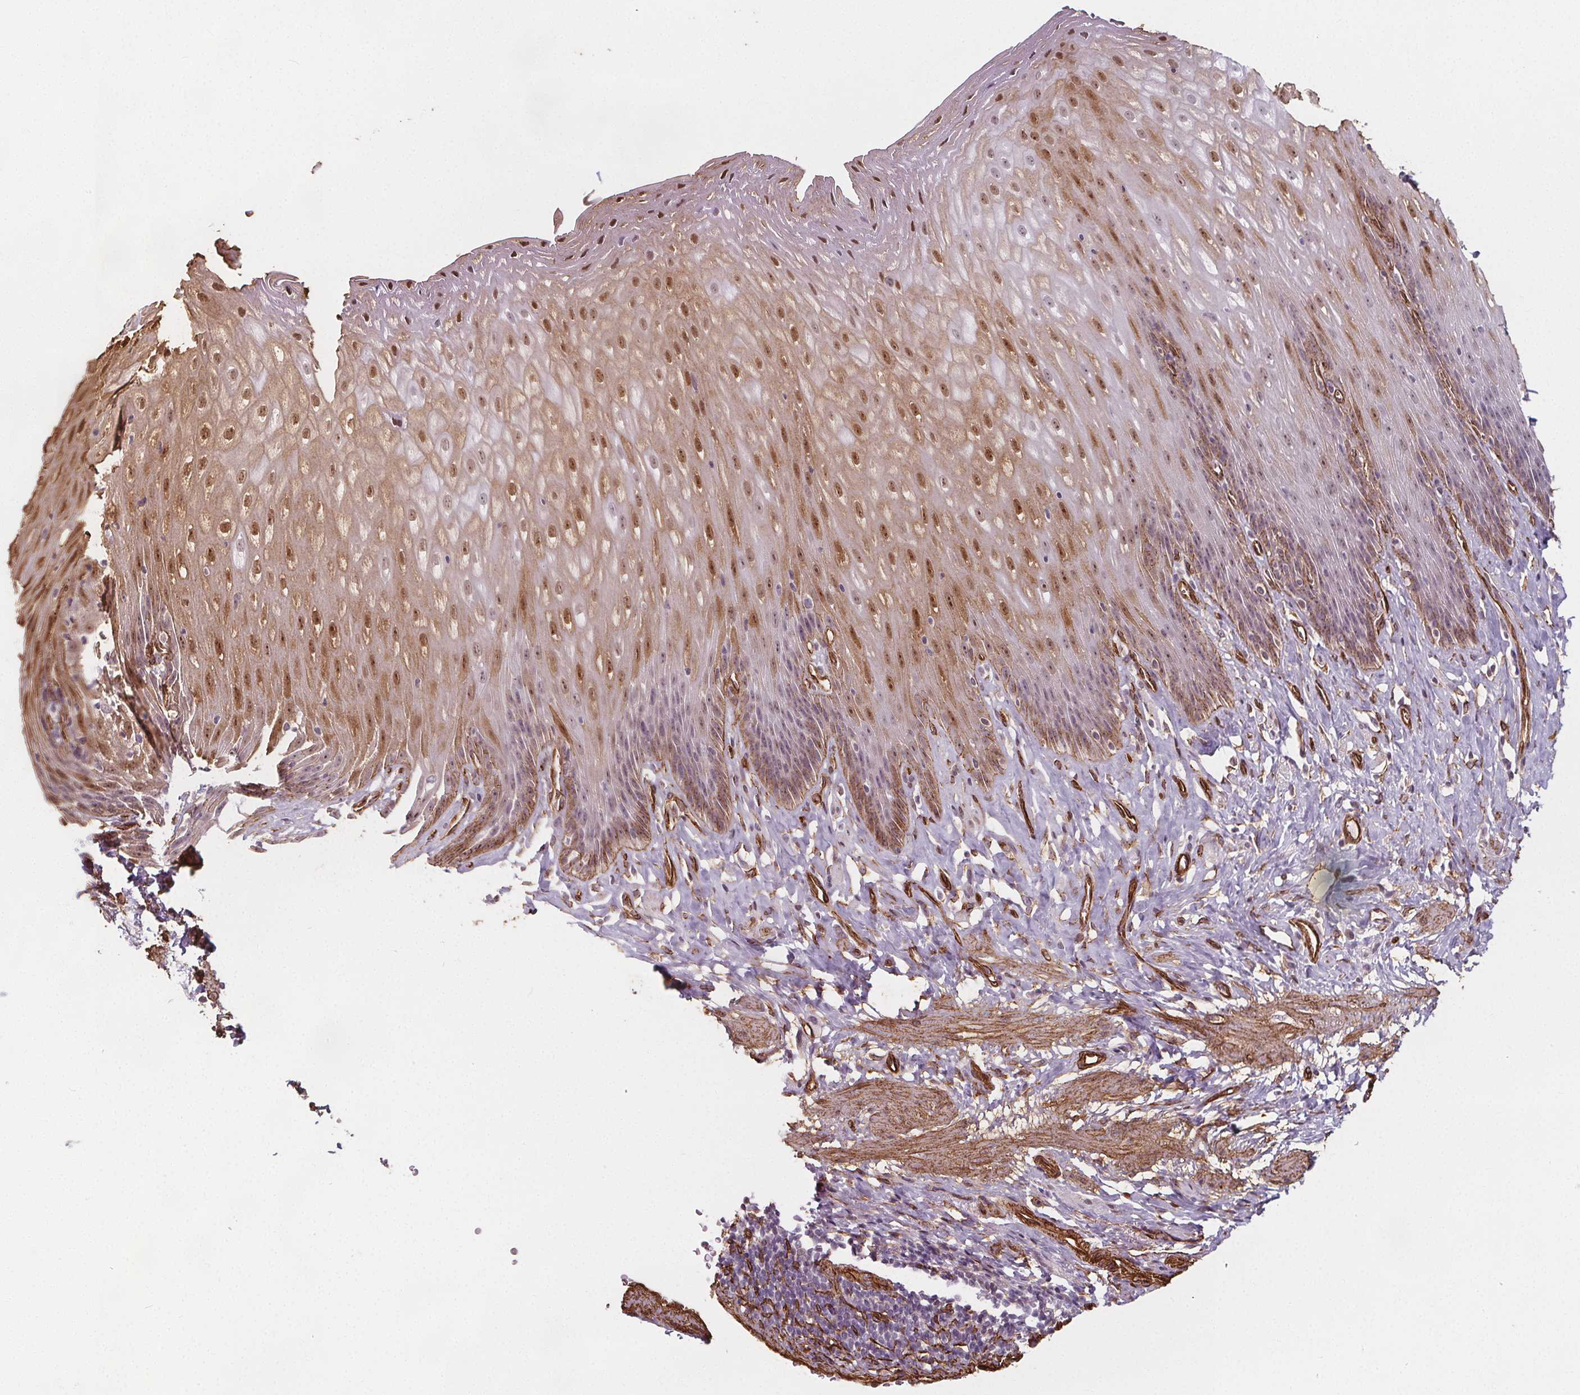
{"staining": {"intensity": "moderate", "quantity": "25%-75%", "location": "nuclear"}, "tissue": "esophagus", "cell_type": "Squamous epithelial cells", "image_type": "normal", "snomed": [{"axis": "morphology", "description": "Normal tissue, NOS"}, {"axis": "topography", "description": "Esophagus"}], "caption": "Benign esophagus exhibits moderate nuclear positivity in about 25%-75% of squamous epithelial cells Ihc stains the protein in brown and the nuclei are stained blue..", "gene": "HAS1", "patient": {"sex": "female", "age": 61}}